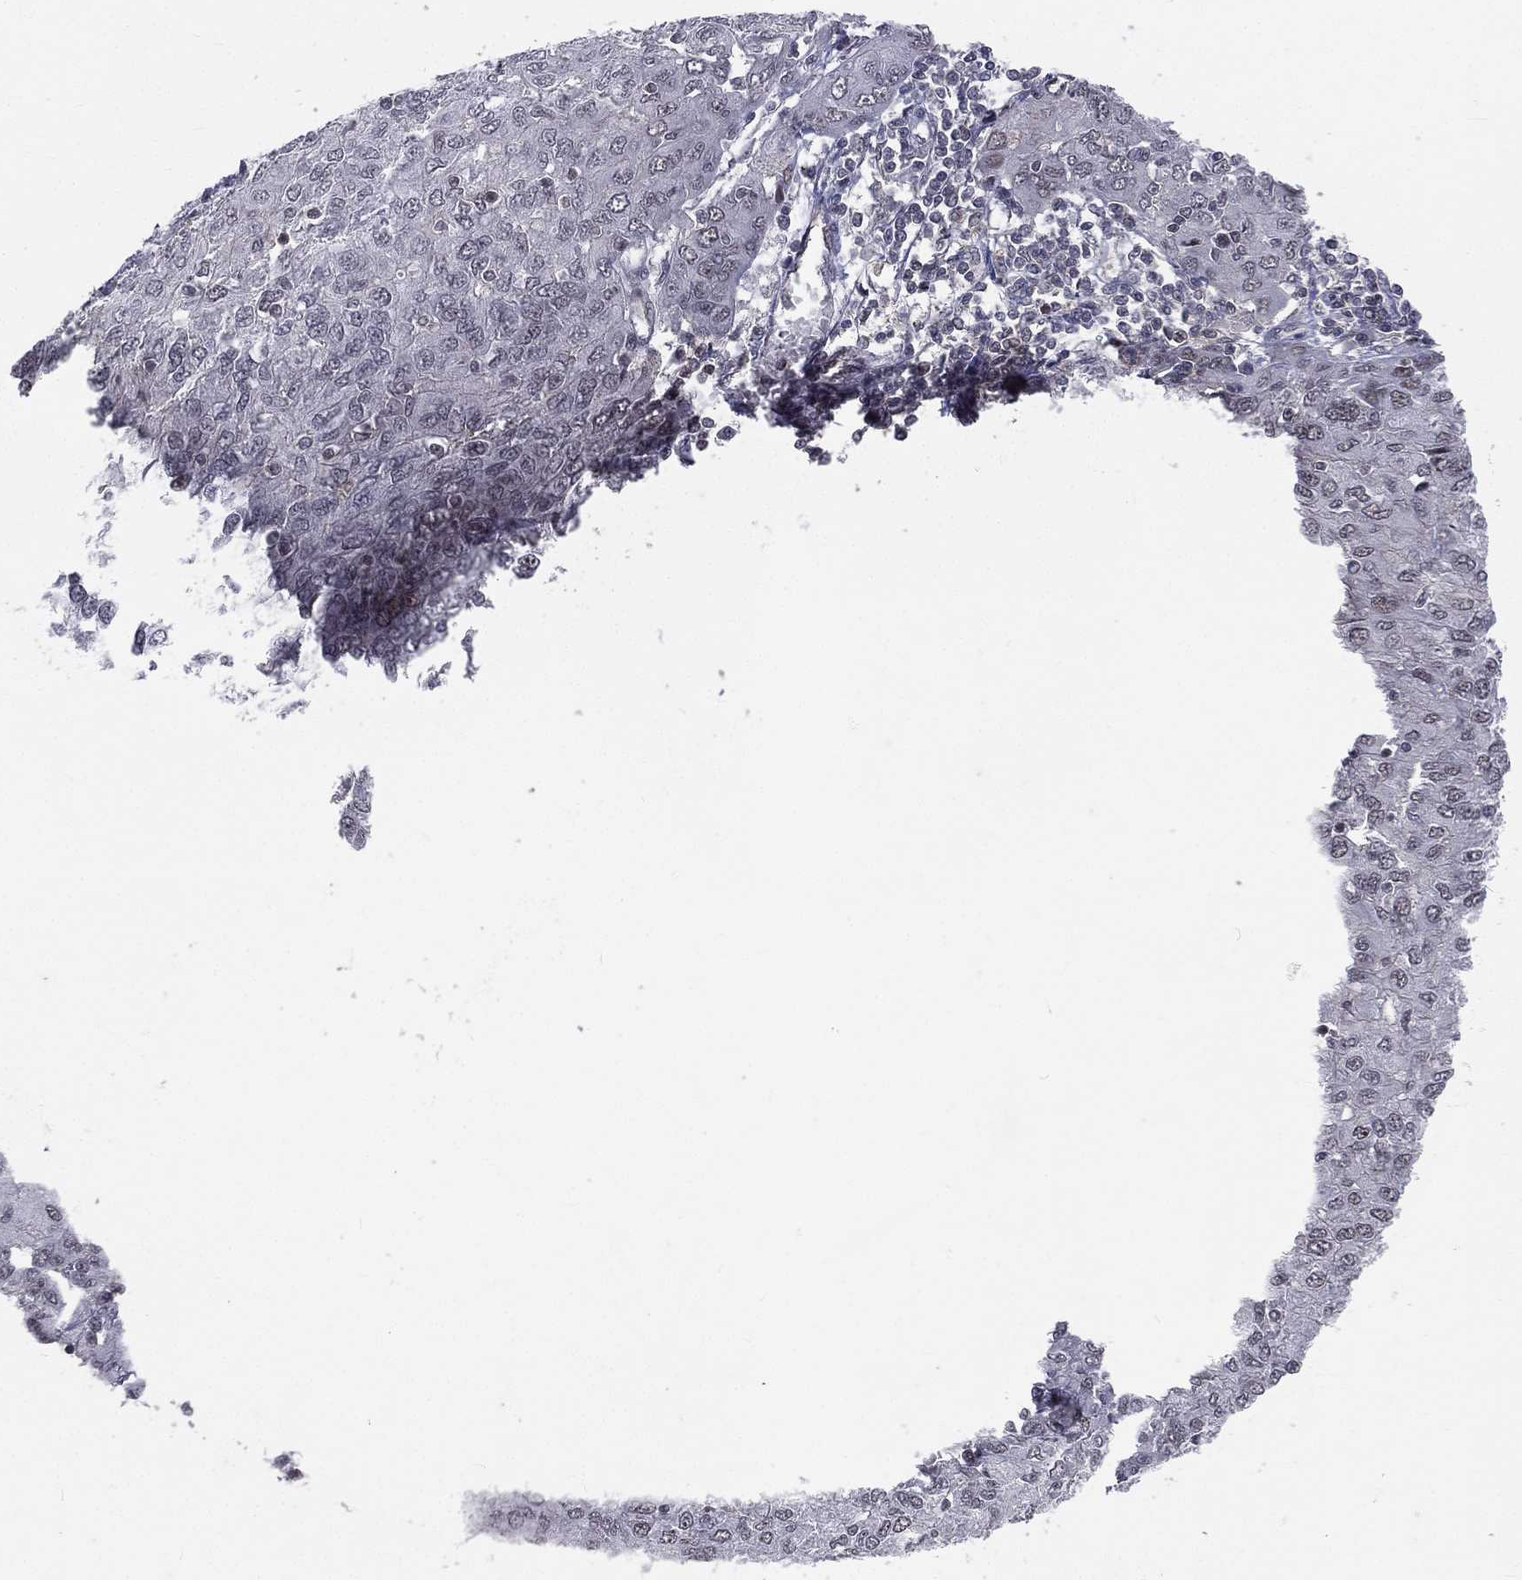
{"staining": {"intensity": "negative", "quantity": "none", "location": "none"}, "tissue": "ovarian cancer", "cell_type": "Tumor cells", "image_type": "cancer", "snomed": [{"axis": "morphology", "description": "Carcinoma, endometroid"}, {"axis": "topography", "description": "Ovary"}], "caption": "Endometroid carcinoma (ovarian) was stained to show a protein in brown. There is no significant staining in tumor cells. (DAB (3,3'-diaminobenzidine) IHC visualized using brightfield microscopy, high magnification).", "gene": "MORC2", "patient": {"sex": "female", "age": 50}}